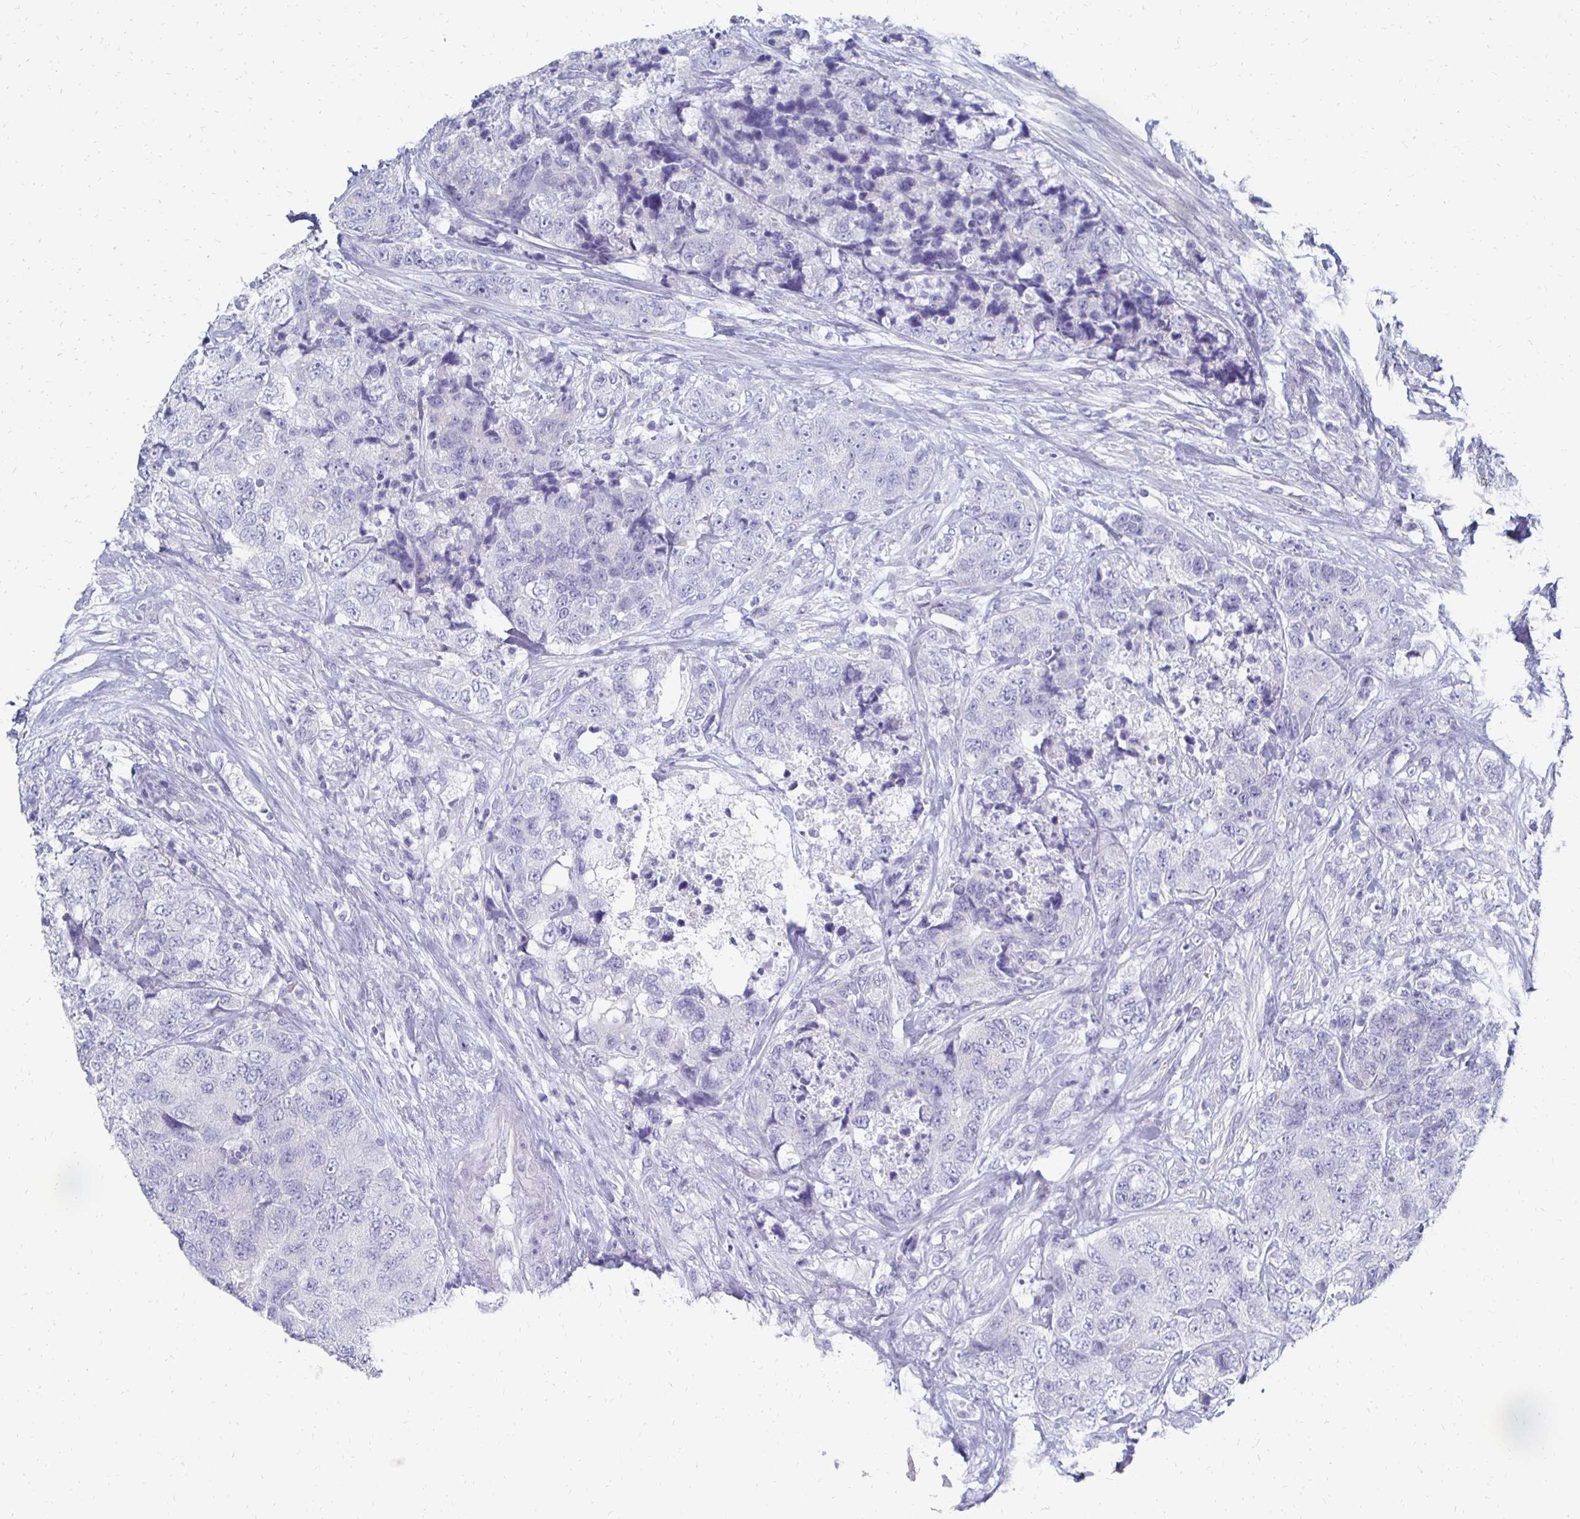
{"staining": {"intensity": "negative", "quantity": "none", "location": "none"}, "tissue": "urothelial cancer", "cell_type": "Tumor cells", "image_type": "cancer", "snomed": [{"axis": "morphology", "description": "Urothelial carcinoma, High grade"}, {"axis": "topography", "description": "Urinary bladder"}], "caption": "An immunohistochemistry (IHC) photomicrograph of urothelial cancer is shown. There is no staining in tumor cells of urothelial cancer.", "gene": "SYCP3", "patient": {"sex": "female", "age": 78}}